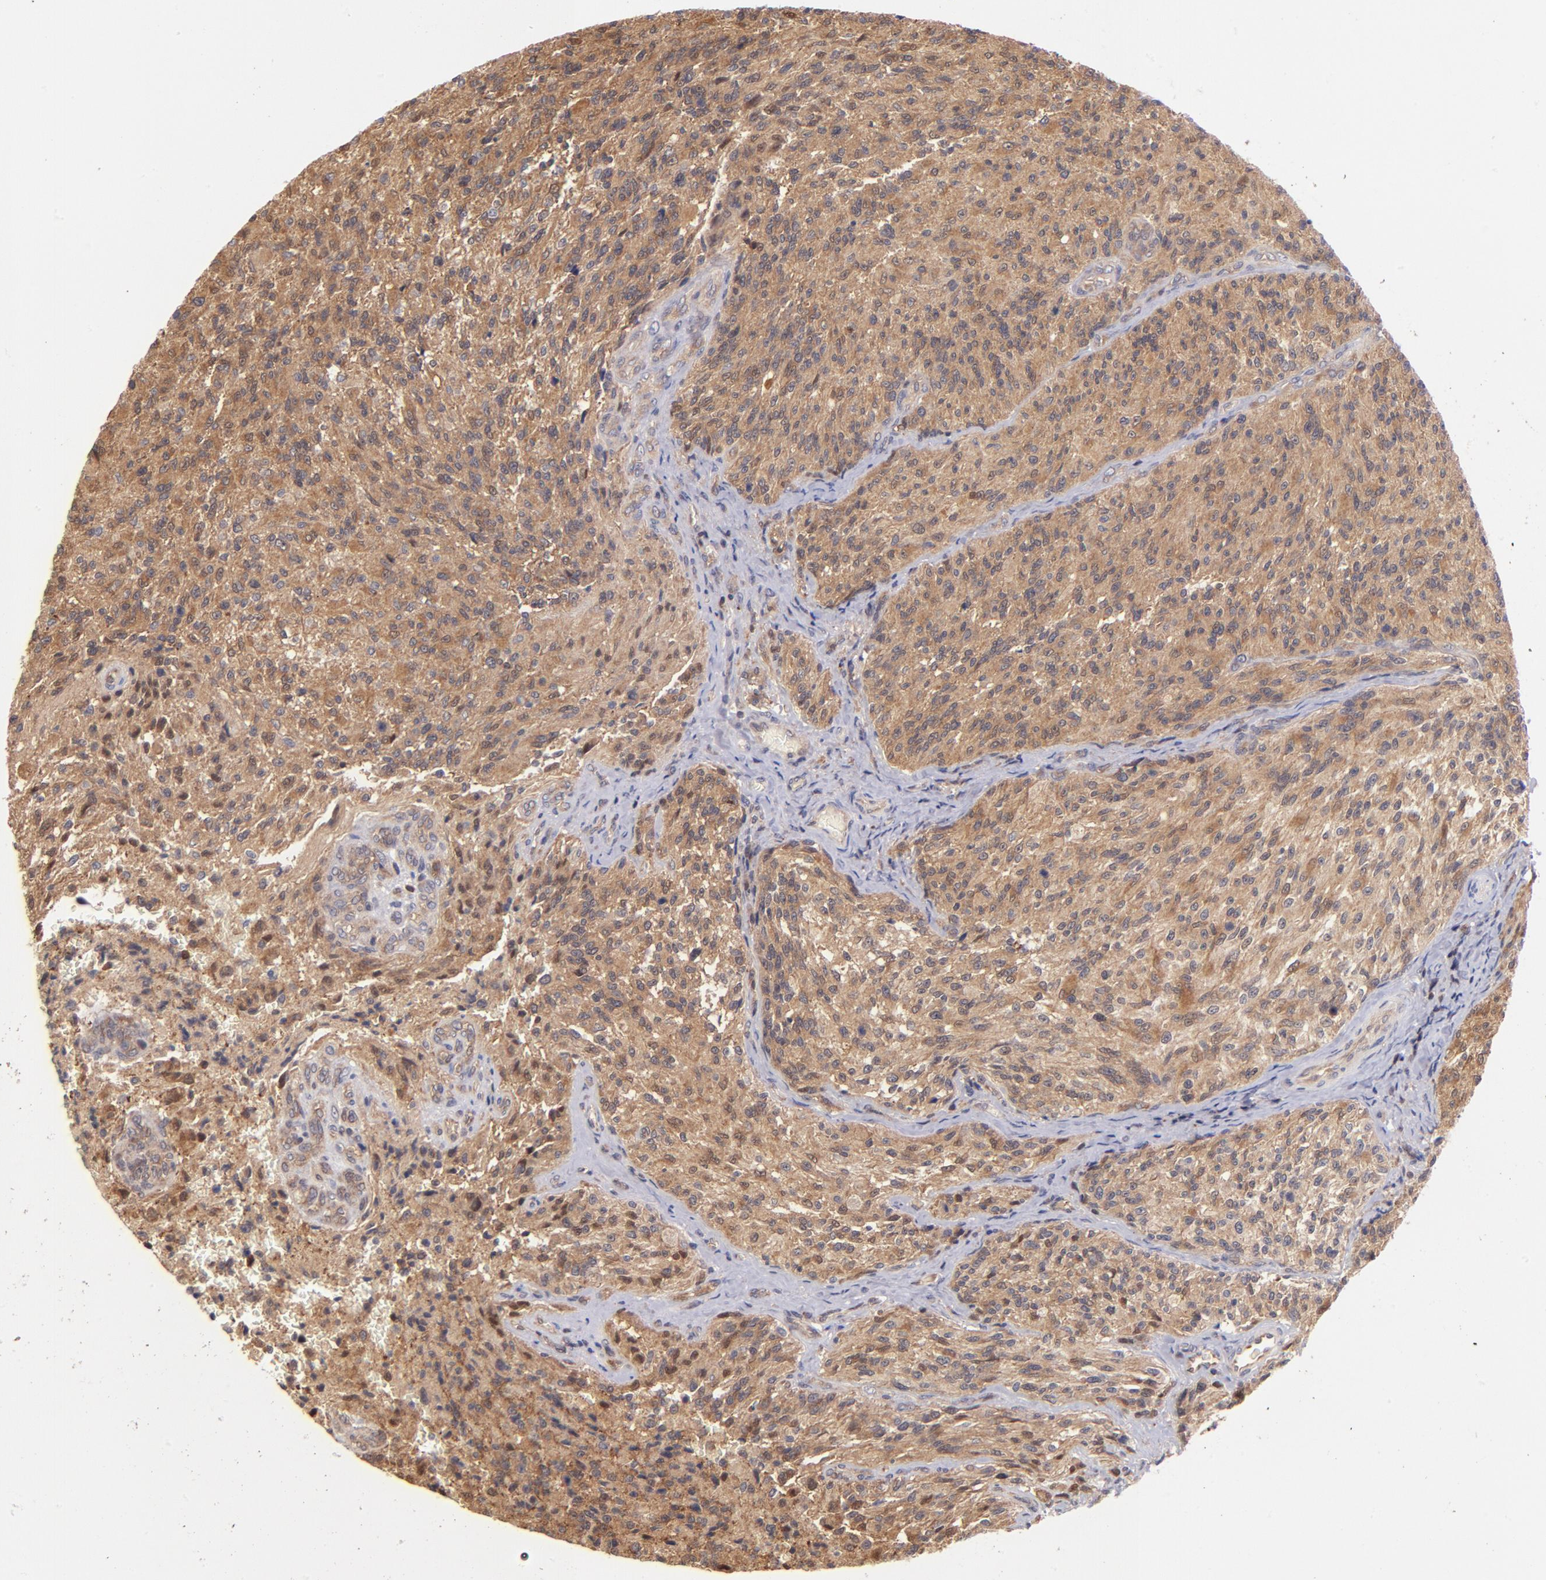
{"staining": {"intensity": "moderate", "quantity": ">75%", "location": "cytoplasmic/membranous,nuclear"}, "tissue": "glioma", "cell_type": "Tumor cells", "image_type": "cancer", "snomed": [{"axis": "morphology", "description": "Normal tissue, NOS"}, {"axis": "morphology", "description": "Glioma, malignant, High grade"}, {"axis": "topography", "description": "Cerebral cortex"}], "caption": "High-grade glioma (malignant) stained for a protein (brown) displays moderate cytoplasmic/membranous and nuclear positive expression in about >75% of tumor cells.", "gene": "YWHAB", "patient": {"sex": "male", "age": 56}}